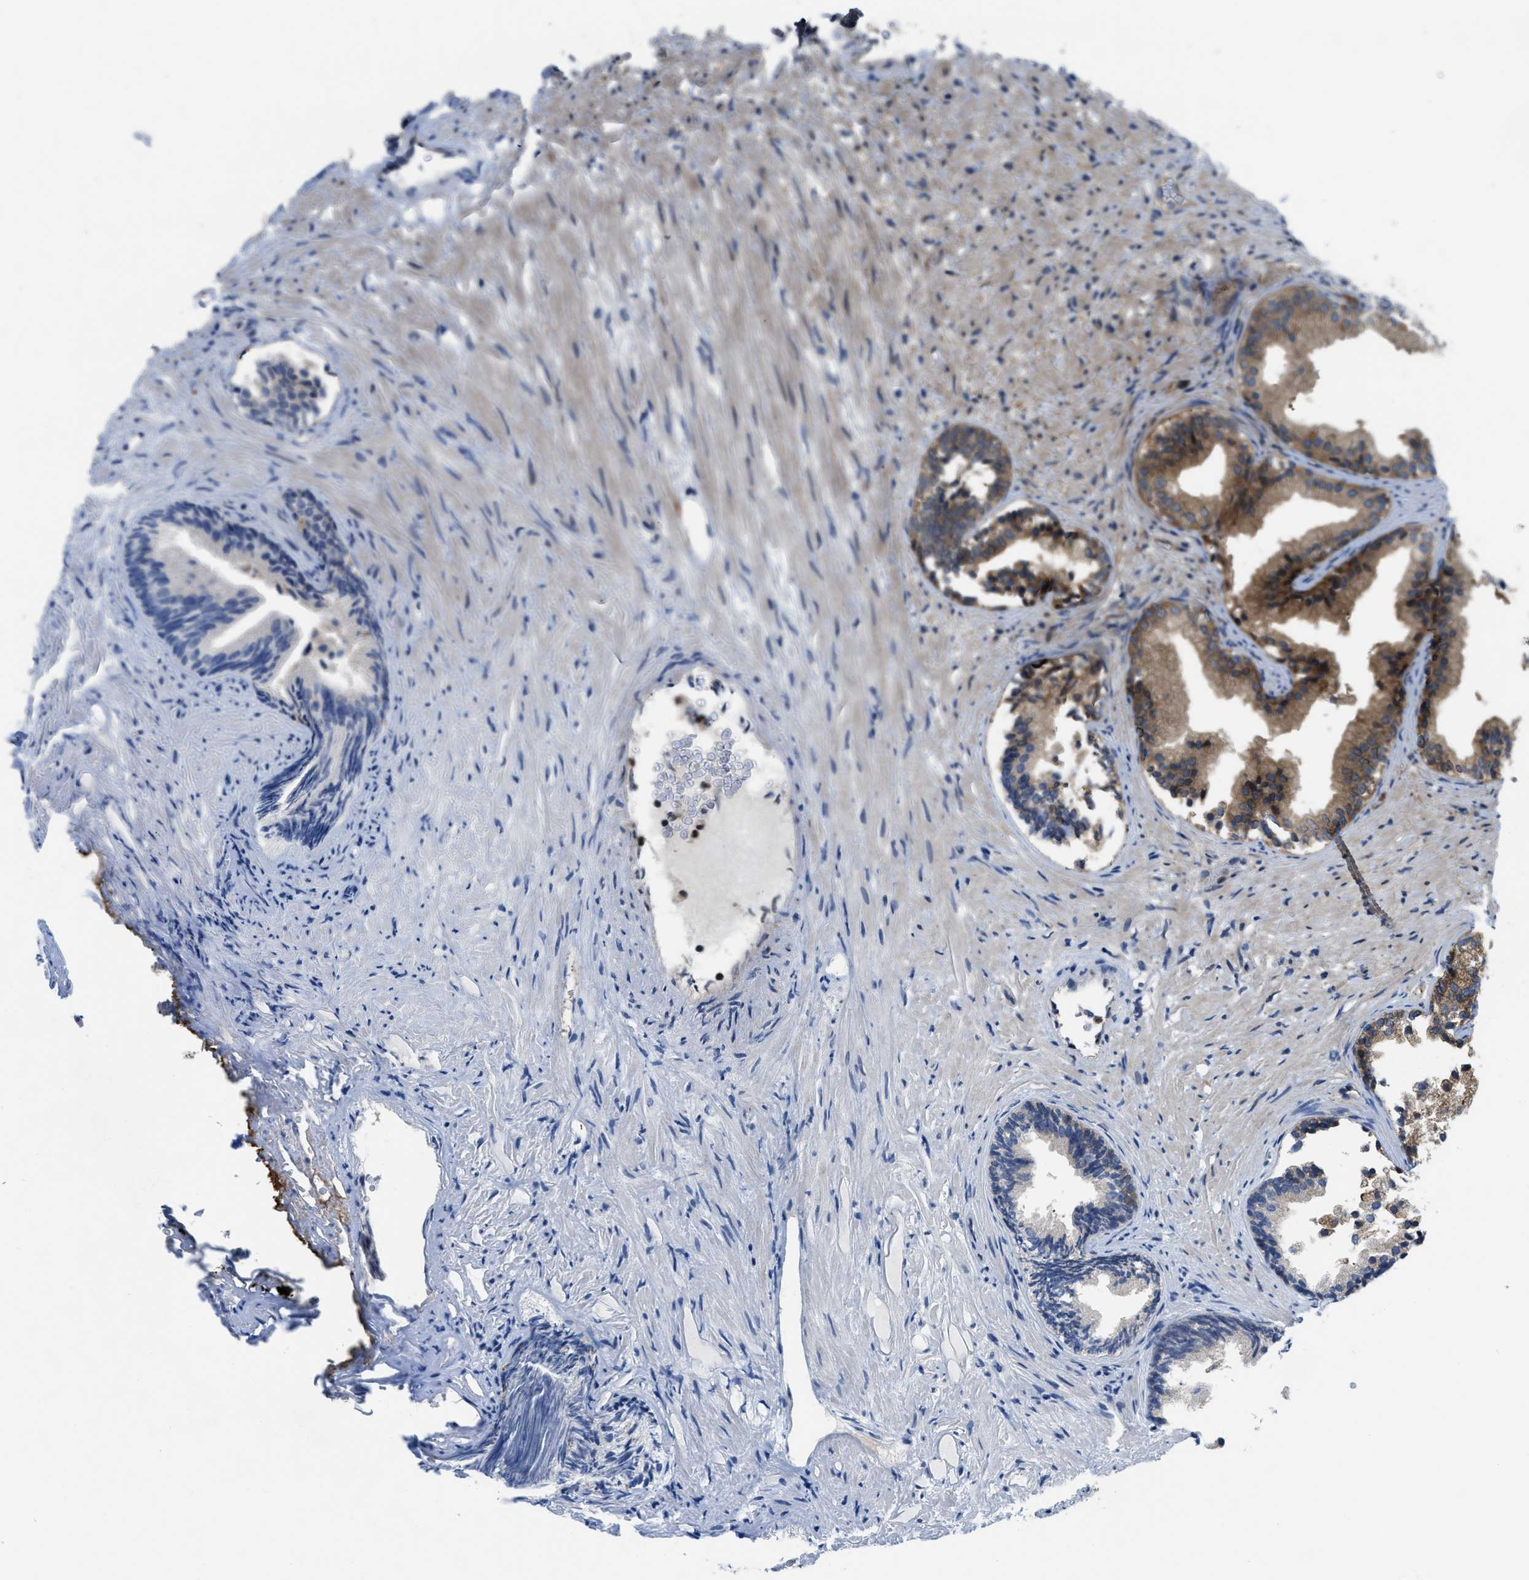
{"staining": {"intensity": "moderate", "quantity": ">75%", "location": "cytoplasmic/membranous"}, "tissue": "prostate", "cell_type": "Glandular cells", "image_type": "normal", "snomed": [{"axis": "morphology", "description": "Normal tissue, NOS"}, {"axis": "topography", "description": "Prostate"}], "caption": "Protein staining of benign prostate exhibits moderate cytoplasmic/membranous staining in approximately >75% of glandular cells. (brown staining indicates protein expression, while blue staining denotes nuclei).", "gene": "PPP2CB", "patient": {"sex": "male", "age": 76}}